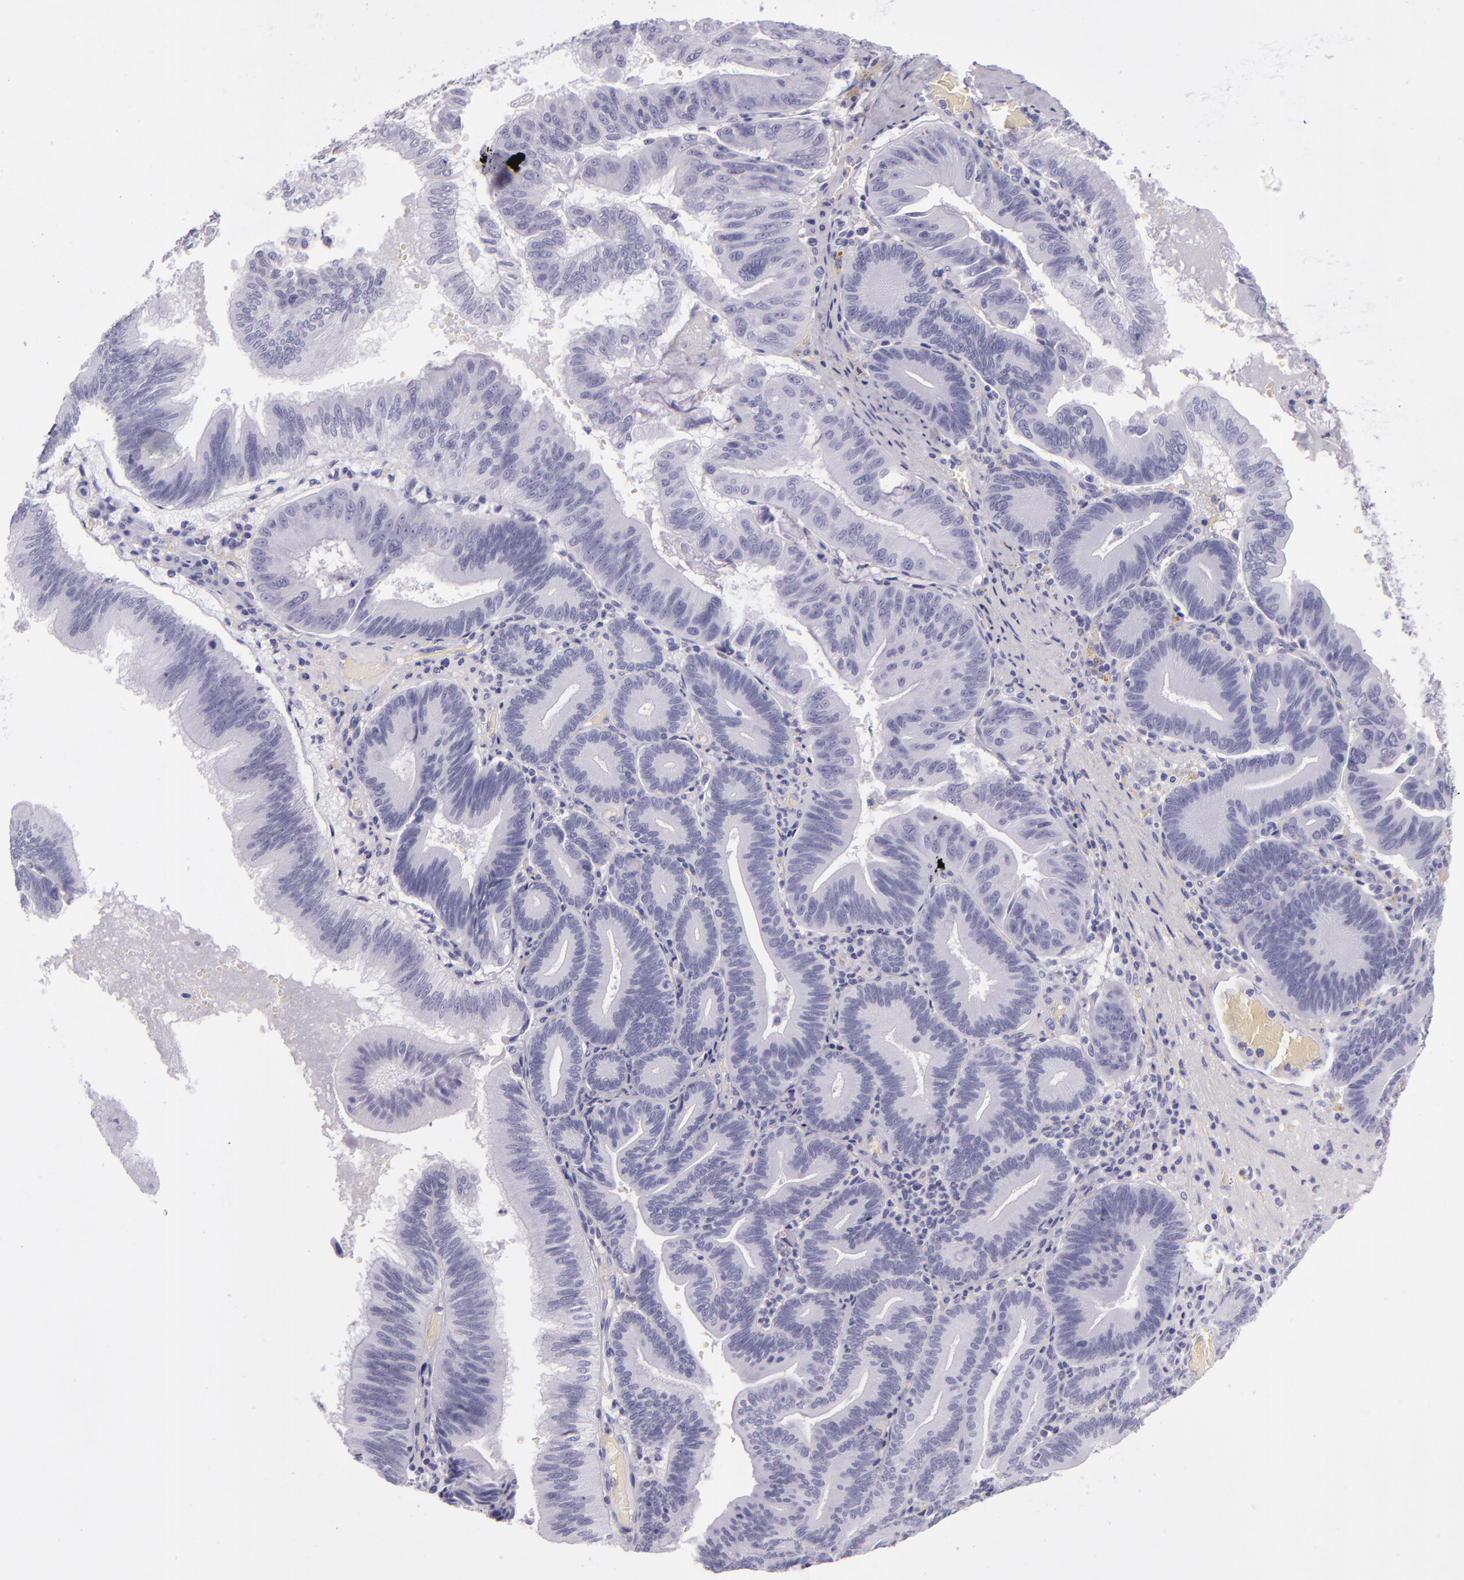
{"staining": {"intensity": "negative", "quantity": "none", "location": "none"}, "tissue": "pancreatic cancer", "cell_type": "Tumor cells", "image_type": "cancer", "snomed": [{"axis": "morphology", "description": "Adenocarcinoma, NOS"}, {"axis": "topography", "description": "Pancreas"}], "caption": "The histopathology image exhibits no staining of tumor cells in pancreatic adenocarcinoma.", "gene": "CR2", "patient": {"sex": "male", "age": 82}}